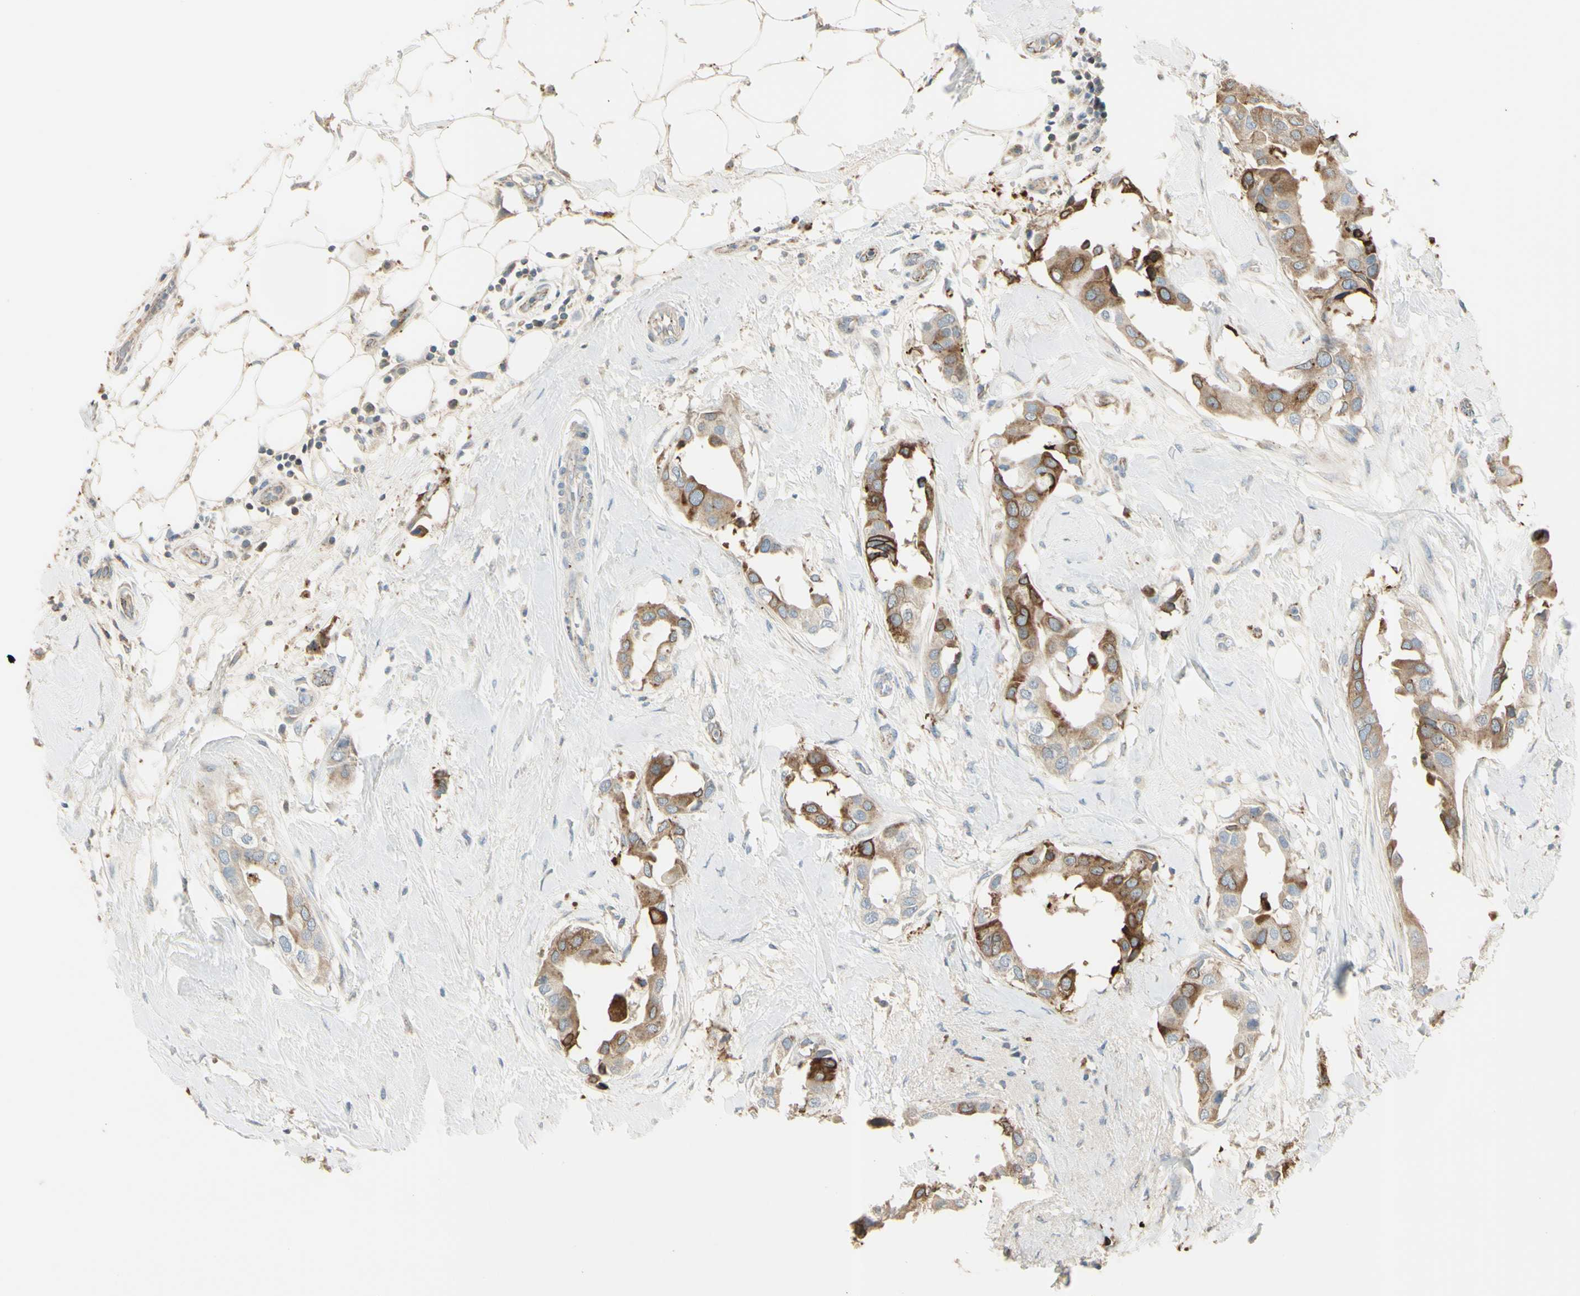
{"staining": {"intensity": "strong", "quantity": "<25%", "location": "cytoplasmic/membranous"}, "tissue": "breast cancer", "cell_type": "Tumor cells", "image_type": "cancer", "snomed": [{"axis": "morphology", "description": "Duct carcinoma"}, {"axis": "topography", "description": "Breast"}], "caption": "Protein expression analysis of human breast cancer reveals strong cytoplasmic/membranous staining in about <25% of tumor cells. The protein of interest is stained brown, and the nuclei are stained in blue (DAB IHC with brightfield microscopy, high magnification).", "gene": "ANGPTL1", "patient": {"sex": "female", "age": 40}}